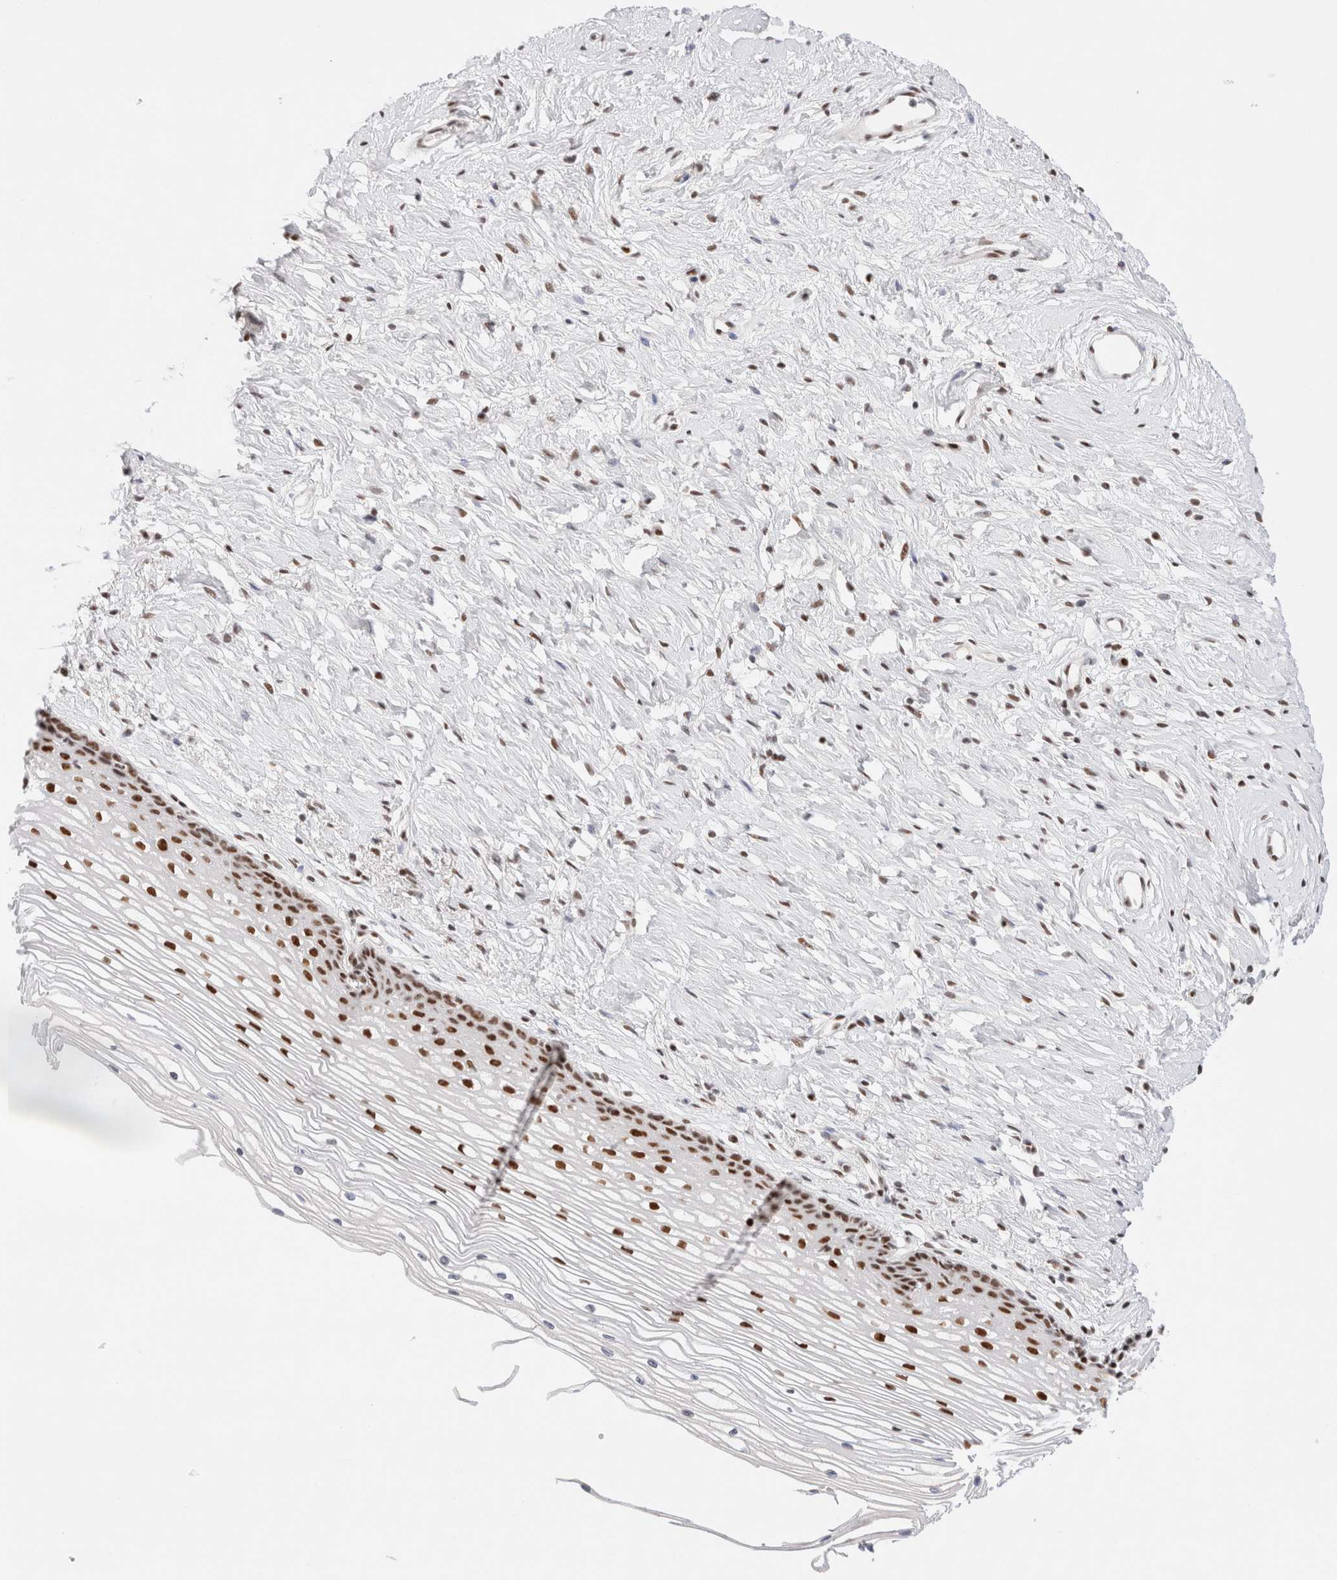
{"staining": {"intensity": "strong", "quantity": ">75%", "location": "nuclear"}, "tissue": "cervix", "cell_type": "Glandular cells", "image_type": "normal", "snomed": [{"axis": "morphology", "description": "Normal tissue, NOS"}, {"axis": "topography", "description": "Cervix"}], "caption": "Glandular cells show high levels of strong nuclear positivity in about >75% of cells in benign human cervix.", "gene": "ZNF282", "patient": {"sex": "female", "age": 77}}